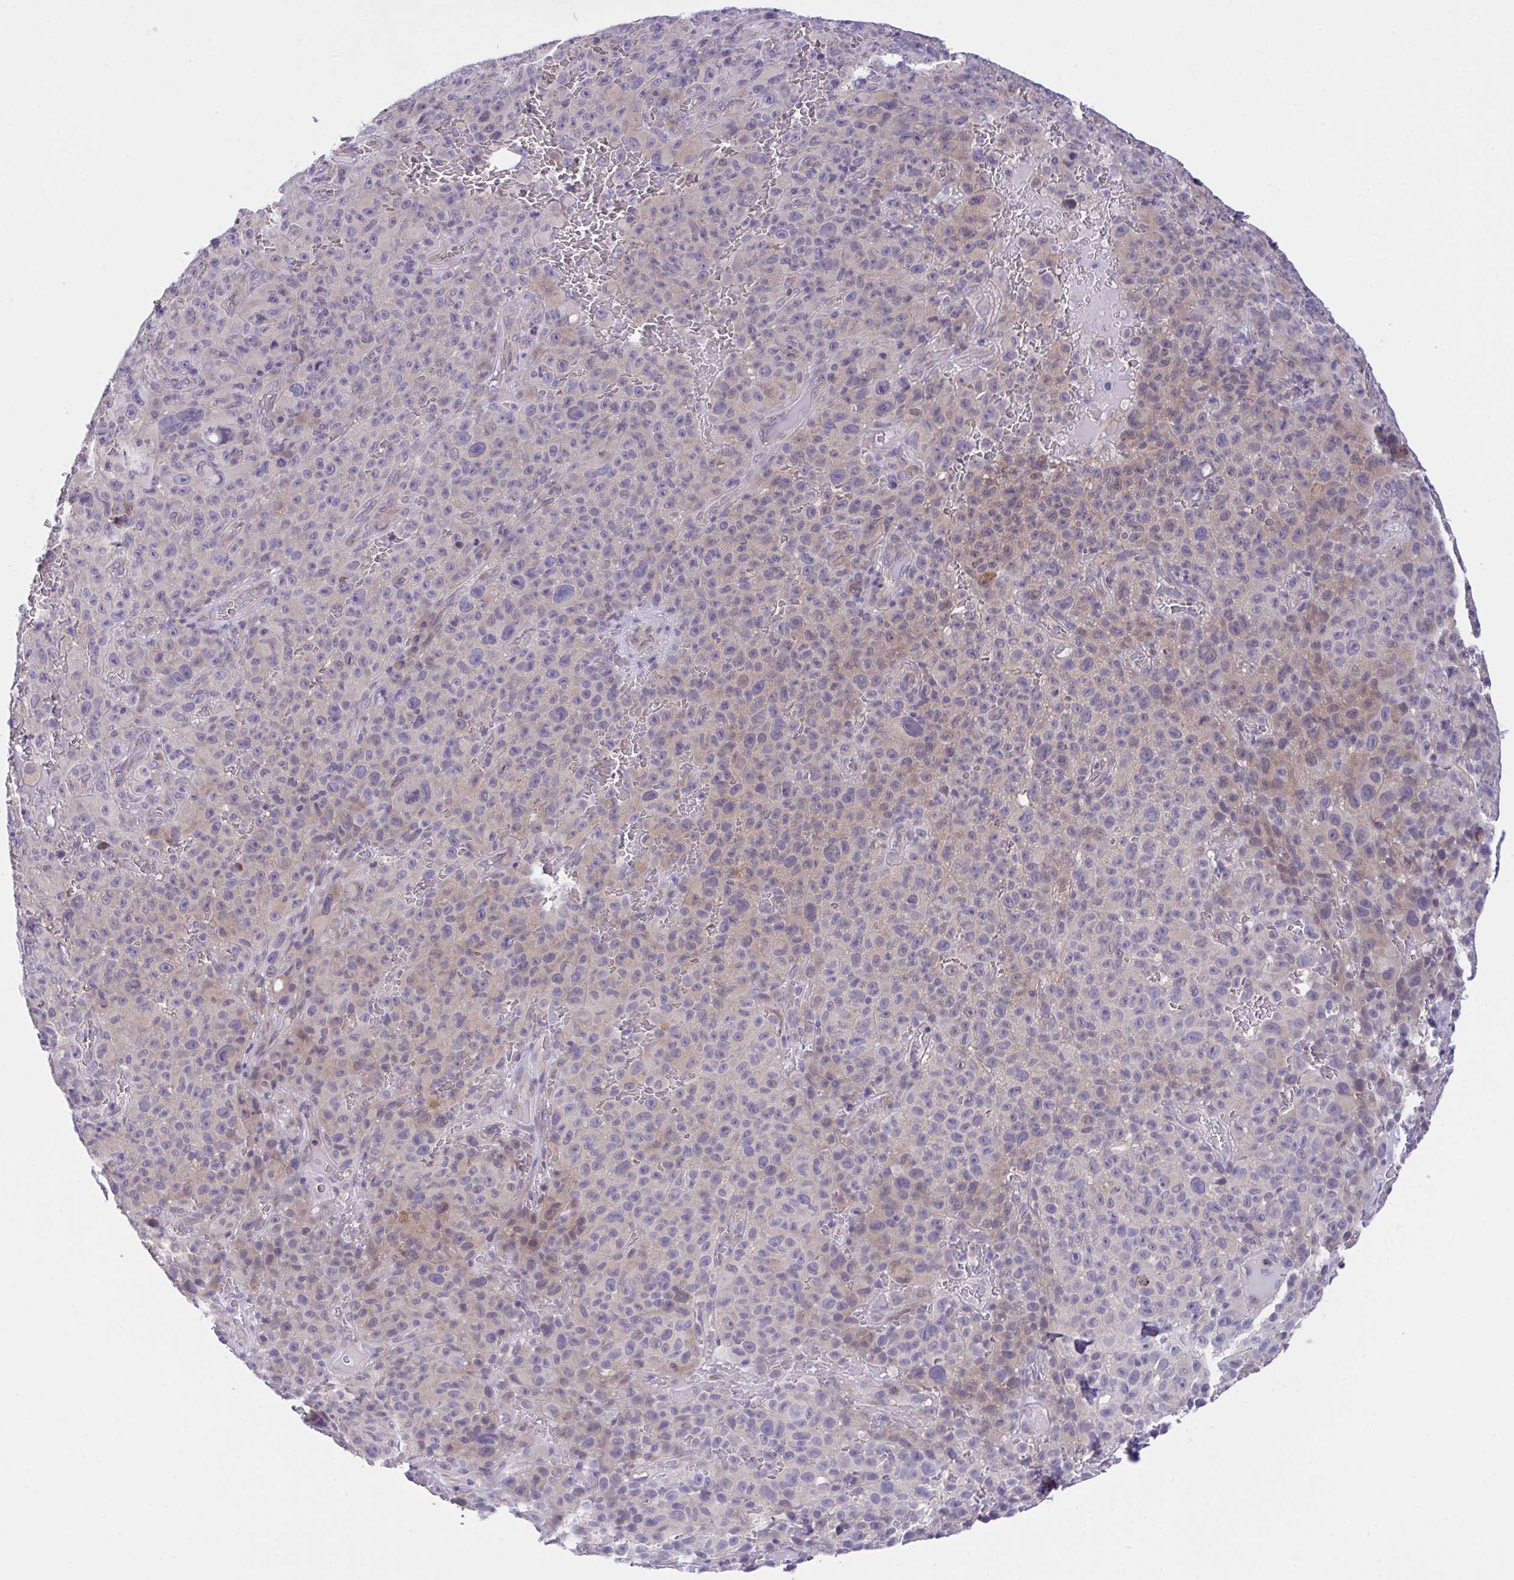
{"staining": {"intensity": "negative", "quantity": "none", "location": "none"}, "tissue": "melanoma", "cell_type": "Tumor cells", "image_type": "cancer", "snomed": [{"axis": "morphology", "description": "Malignant melanoma, NOS"}, {"axis": "topography", "description": "Skin"}], "caption": "High power microscopy image of an immunohistochemistry (IHC) micrograph of malignant melanoma, revealing no significant staining in tumor cells. (Brightfield microscopy of DAB immunohistochemistry at high magnification).", "gene": "RHOXF1", "patient": {"sex": "female", "age": 82}}